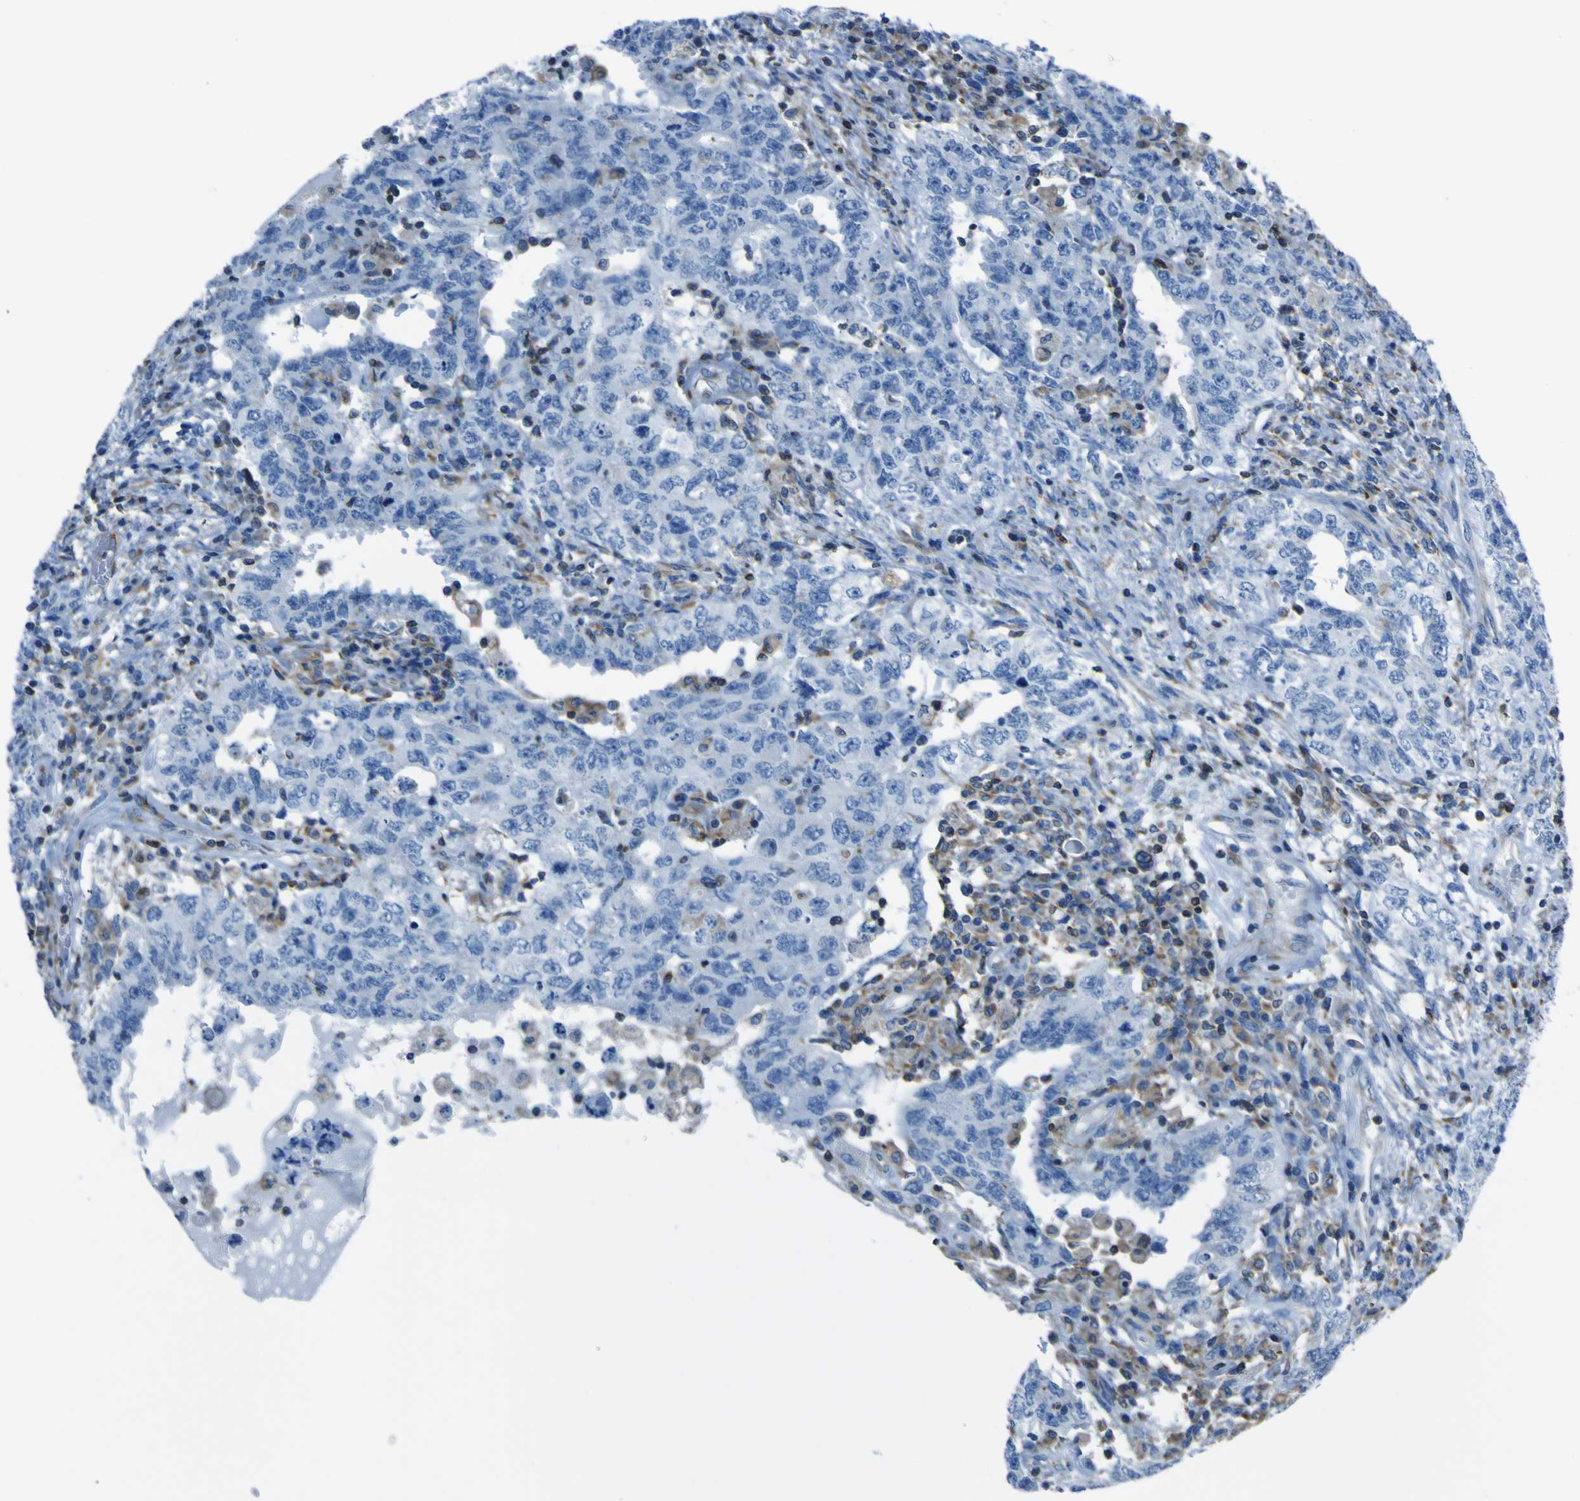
{"staining": {"intensity": "negative", "quantity": "none", "location": "none"}, "tissue": "testis cancer", "cell_type": "Tumor cells", "image_type": "cancer", "snomed": [{"axis": "morphology", "description": "Carcinoma, Embryonal, NOS"}, {"axis": "topography", "description": "Testis"}], "caption": "Tumor cells show no significant protein staining in testis cancer.", "gene": "STIM1", "patient": {"sex": "male", "age": 26}}